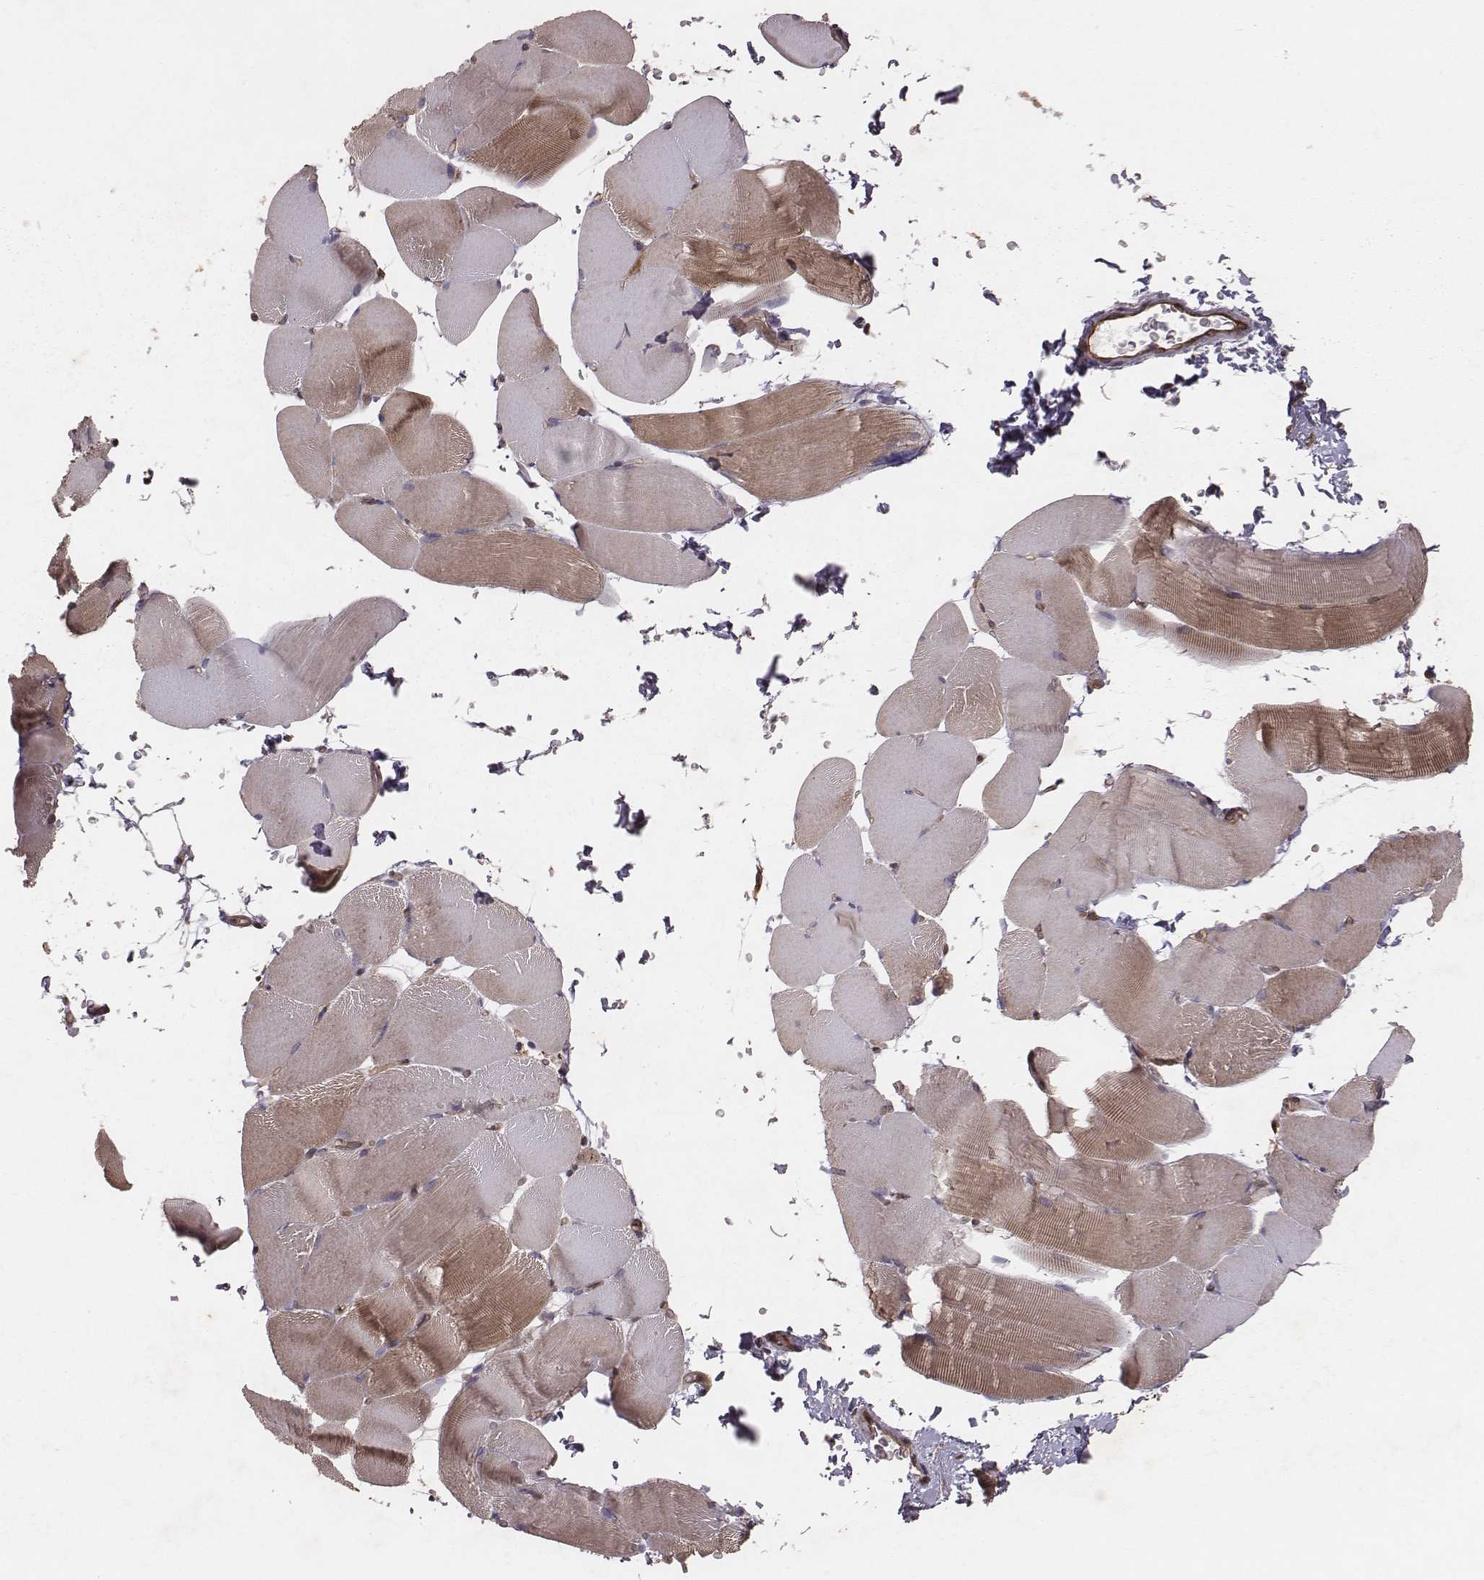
{"staining": {"intensity": "moderate", "quantity": "25%-75%", "location": "cytoplasmic/membranous"}, "tissue": "skeletal muscle", "cell_type": "Myocytes", "image_type": "normal", "snomed": [{"axis": "morphology", "description": "Normal tissue, NOS"}, {"axis": "topography", "description": "Skeletal muscle"}], "caption": "Benign skeletal muscle reveals moderate cytoplasmic/membranous positivity in about 25%-75% of myocytes, visualized by immunohistochemistry.", "gene": "TXLNA", "patient": {"sex": "female", "age": 37}}